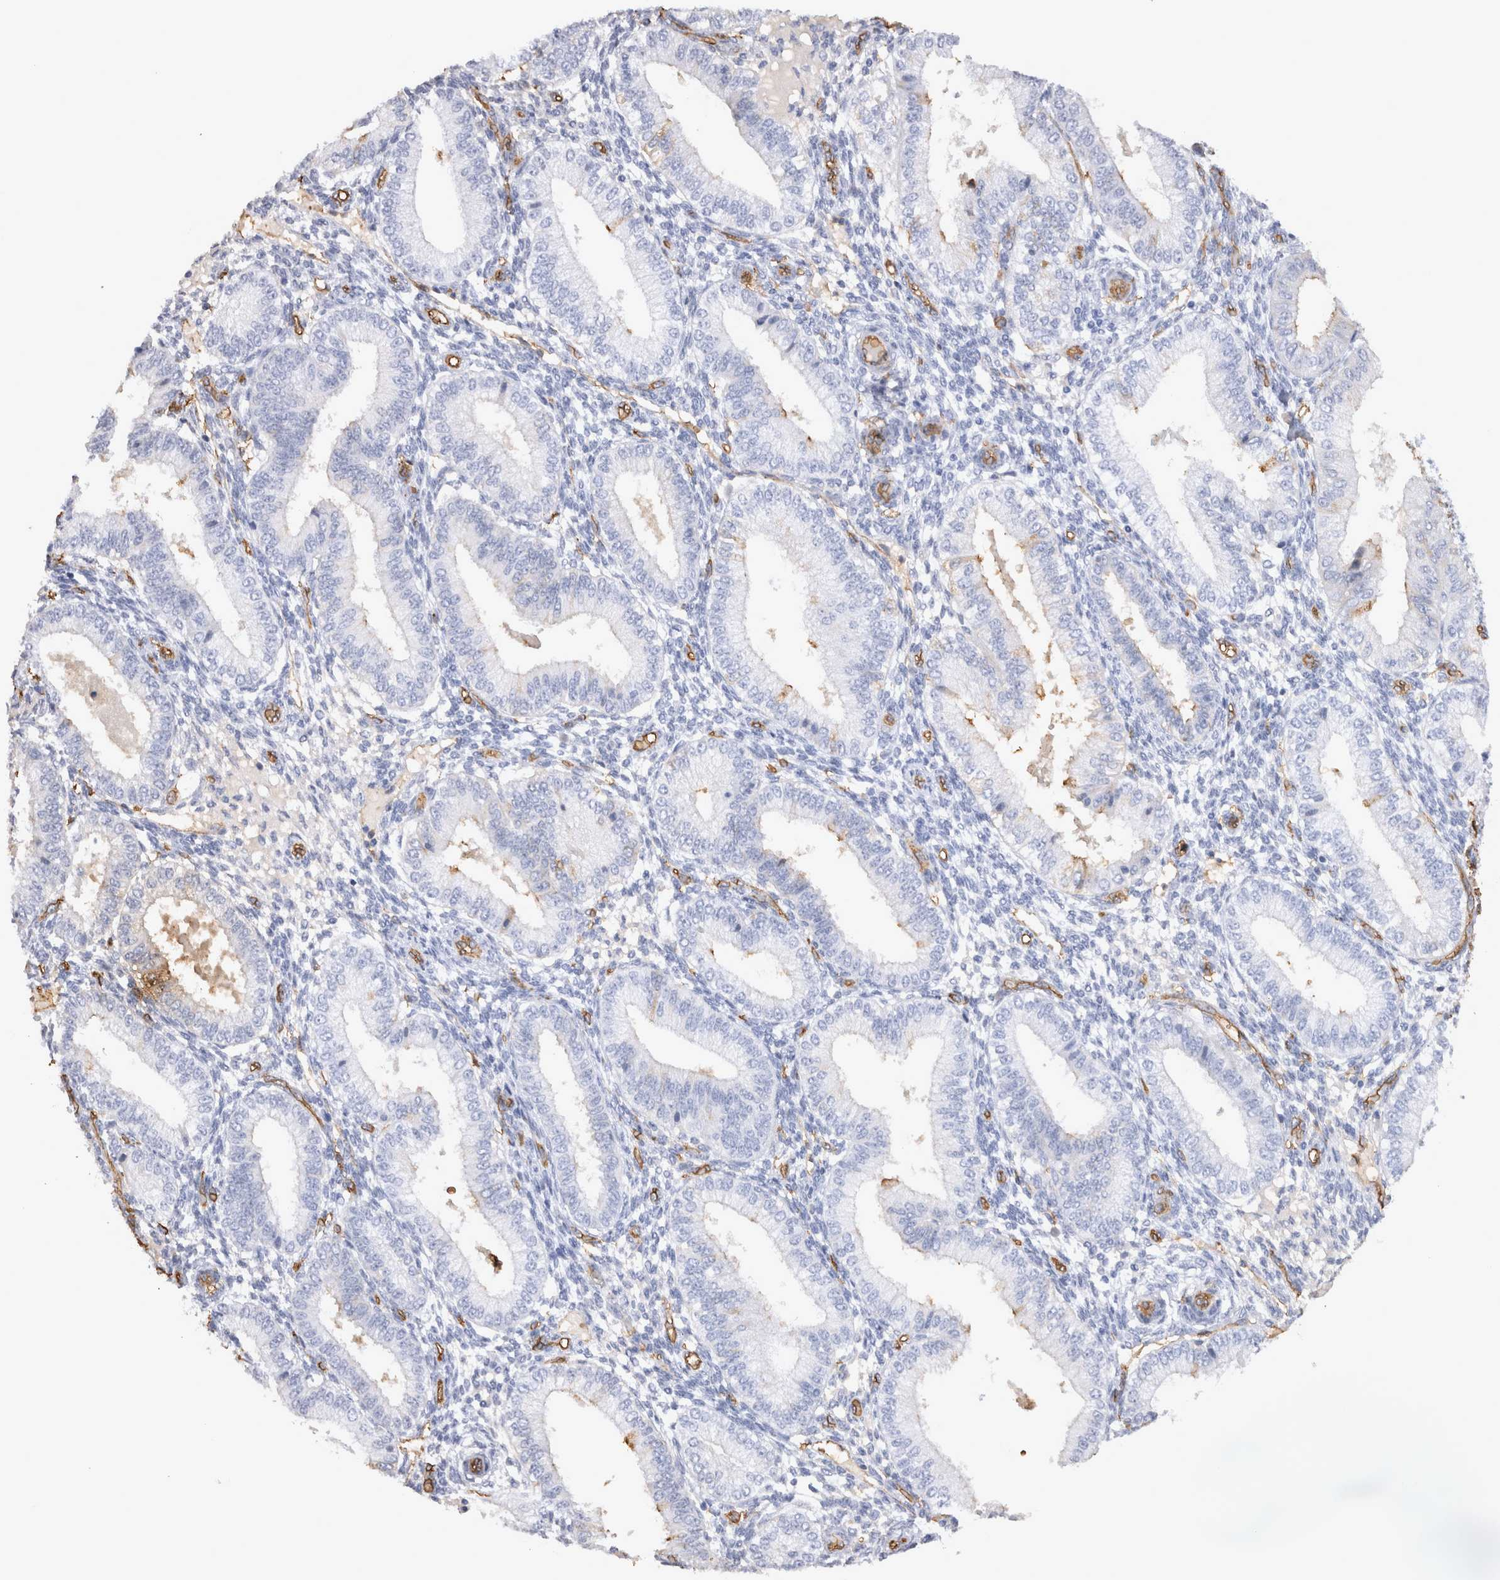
{"staining": {"intensity": "negative", "quantity": "none", "location": "none"}, "tissue": "endometrium", "cell_type": "Cells in endometrial stroma", "image_type": "normal", "snomed": [{"axis": "morphology", "description": "Normal tissue, NOS"}, {"axis": "topography", "description": "Endometrium"}], "caption": "An image of endometrium stained for a protein reveals no brown staining in cells in endometrial stroma. (Stains: DAB immunohistochemistry with hematoxylin counter stain, Microscopy: brightfield microscopy at high magnification).", "gene": "IL17RC", "patient": {"sex": "female", "age": 39}}